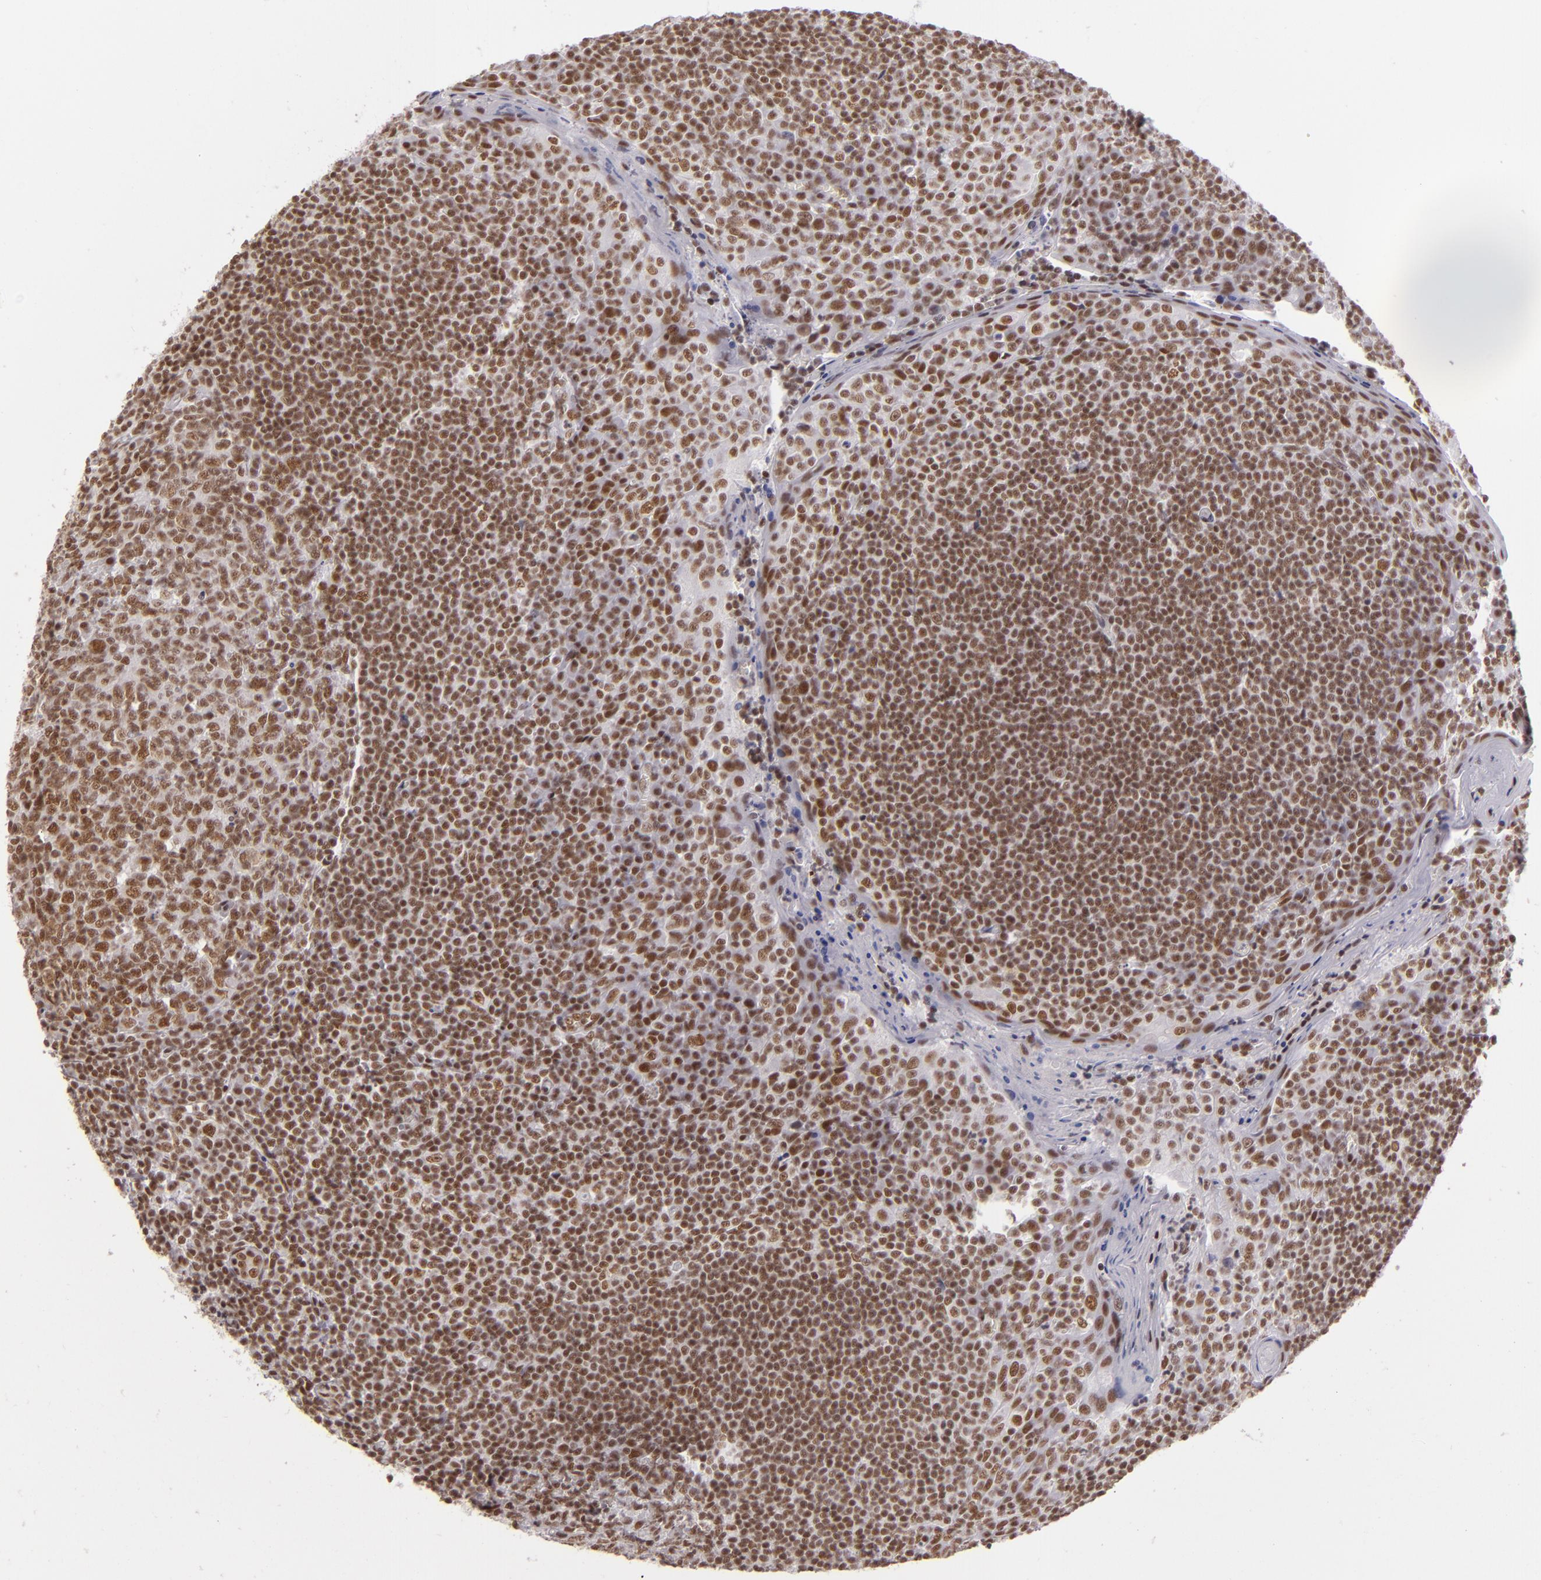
{"staining": {"intensity": "moderate", "quantity": ">75%", "location": "nuclear"}, "tissue": "tonsil", "cell_type": "Germinal center cells", "image_type": "normal", "snomed": [{"axis": "morphology", "description": "Normal tissue, NOS"}, {"axis": "topography", "description": "Tonsil"}], "caption": "High-power microscopy captured an immunohistochemistry (IHC) image of normal tonsil, revealing moderate nuclear expression in about >75% of germinal center cells.", "gene": "BRD8", "patient": {"sex": "male", "age": 31}}